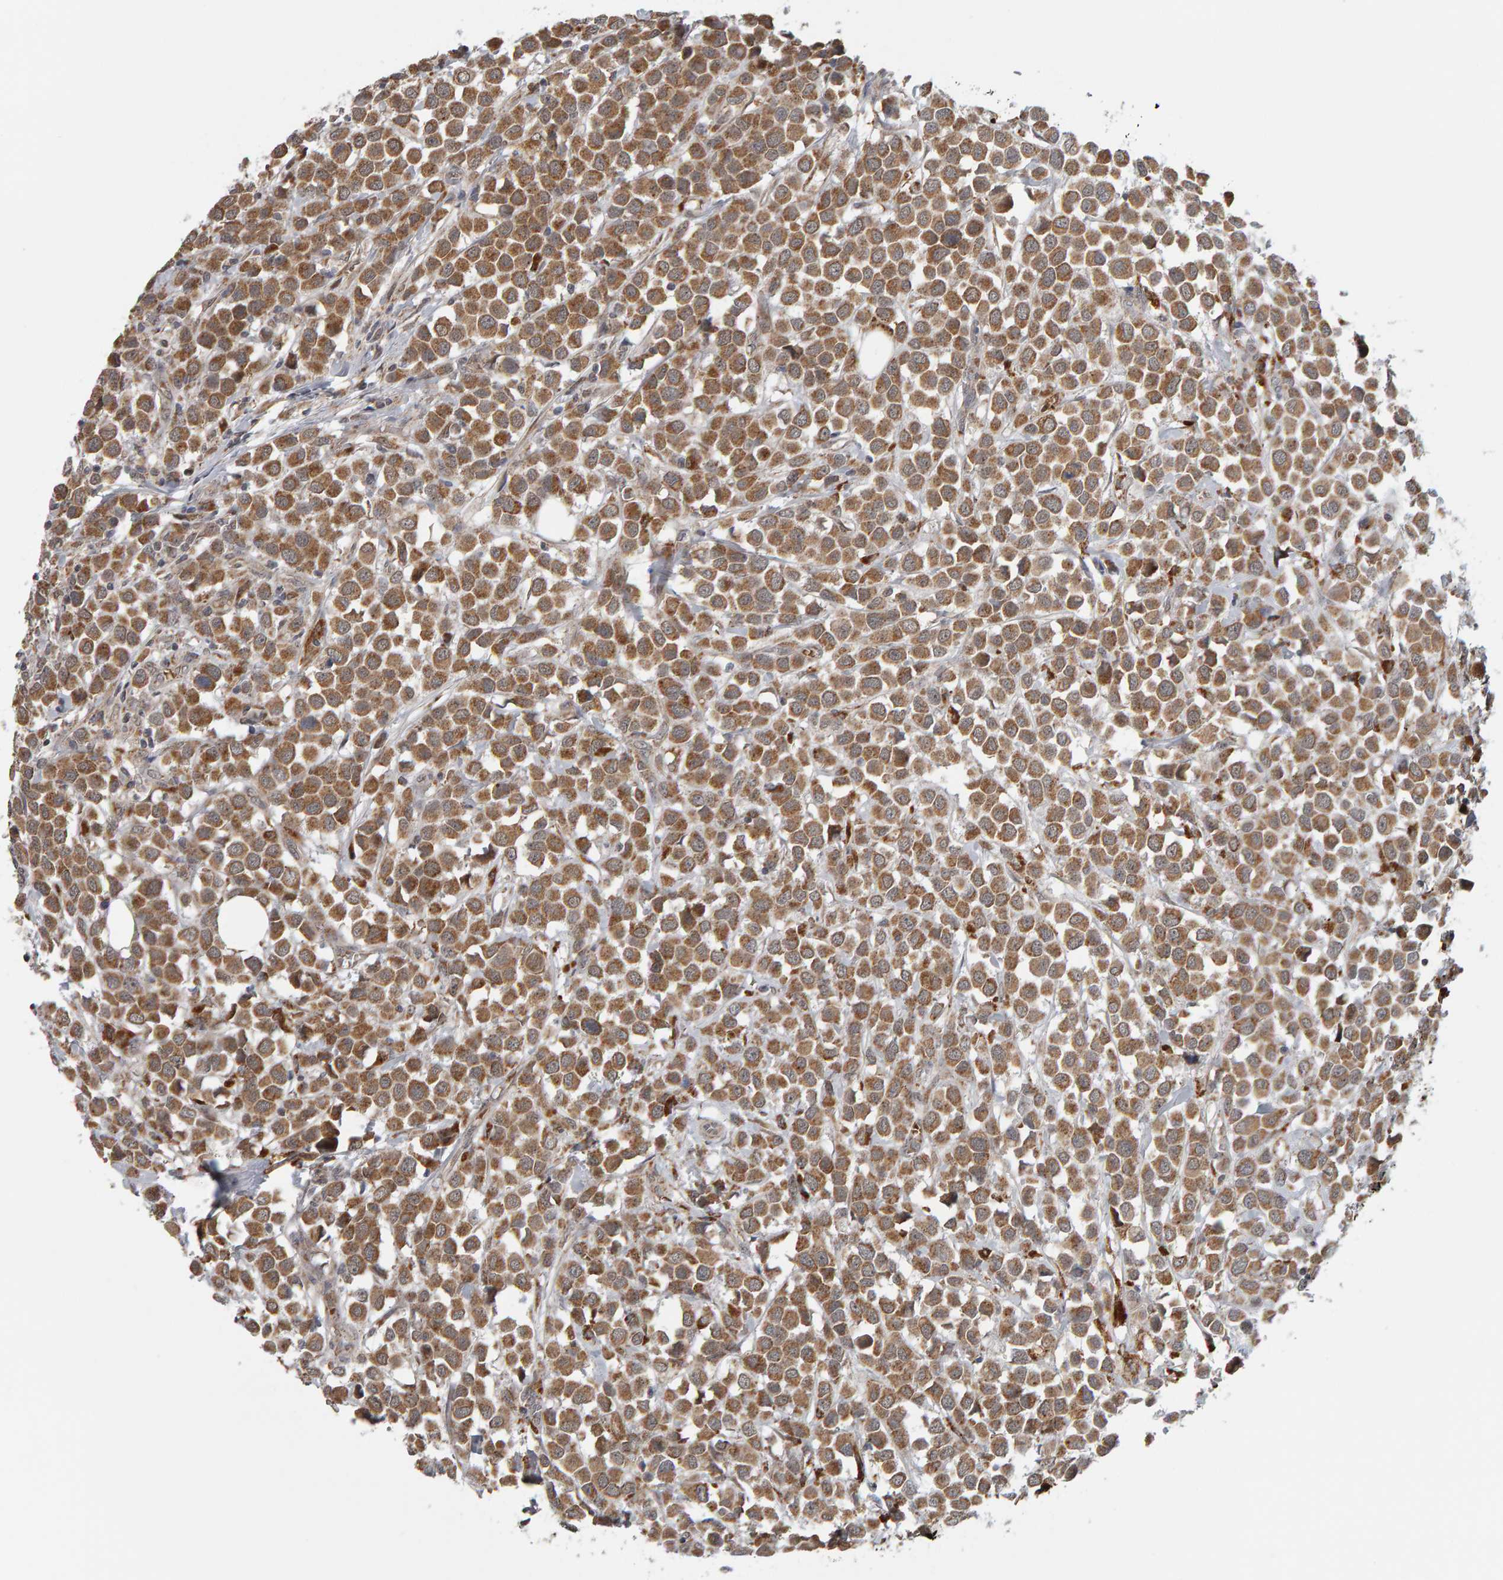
{"staining": {"intensity": "moderate", "quantity": ">75%", "location": "cytoplasmic/membranous"}, "tissue": "breast cancer", "cell_type": "Tumor cells", "image_type": "cancer", "snomed": [{"axis": "morphology", "description": "Duct carcinoma"}, {"axis": "topography", "description": "Breast"}], "caption": "Brown immunohistochemical staining in breast cancer shows moderate cytoplasmic/membranous positivity in about >75% of tumor cells. (DAB (3,3'-diaminobenzidine) IHC, brown staining for protein, blue staining for nuclei).", "gene": "DAP3", "patient": {"sex": "female", "age": 61}}